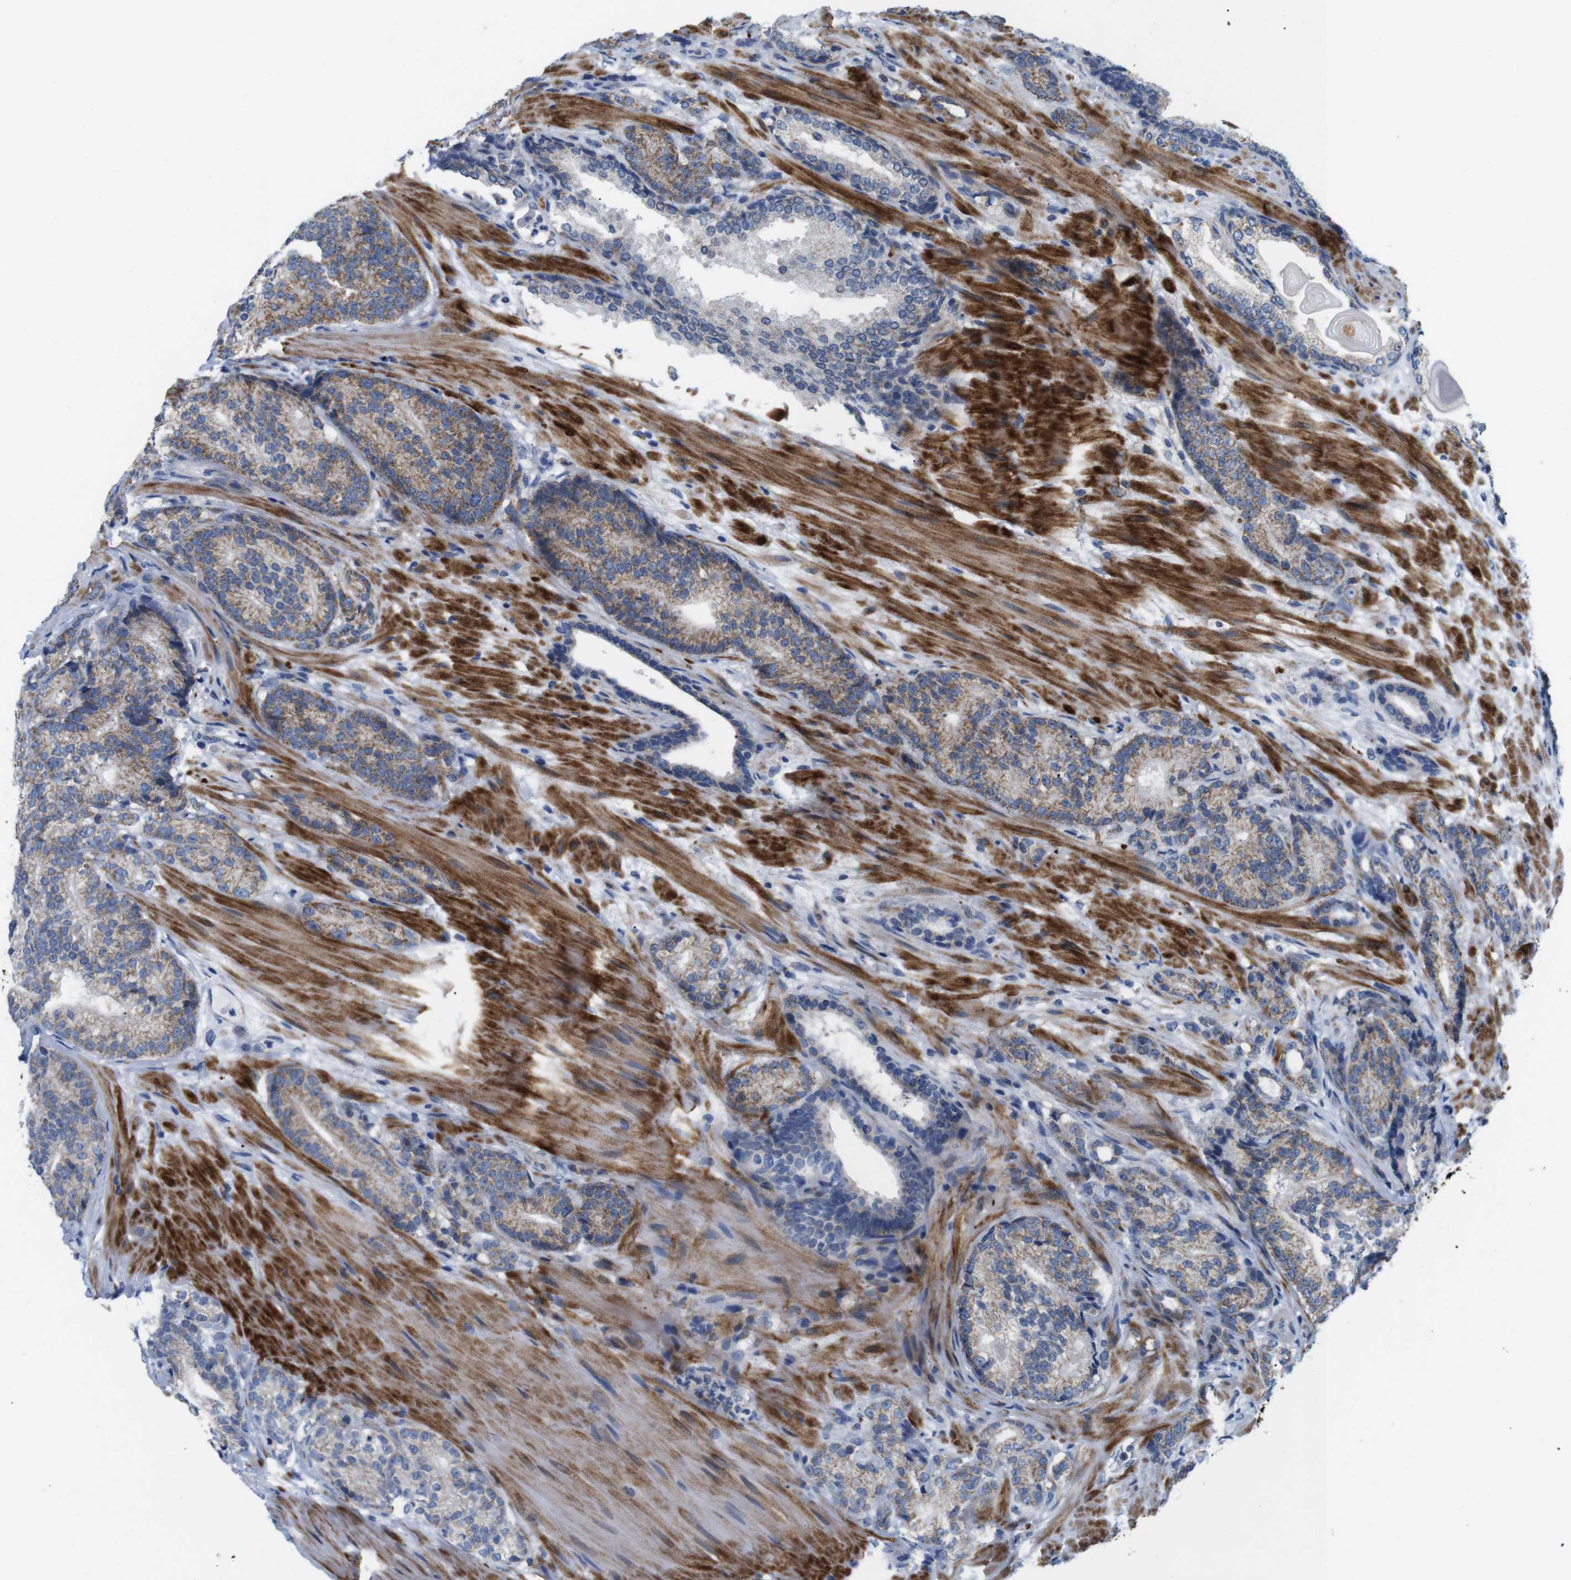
{"staining": {"intensity": "moderate", "quantity": ">75%", "location": "cytoplasmic/membranous"}, "tissue": "prostate cancer", "cell_type": "Tumor cells", "image_type": "cancer", "snomed": [{"axis": "morphology", "description": "Adenocarcinoma, High grade"}, {"axis": "topography", "description": "Prostate"}], "caption": "Protein analysis of prostate cancer tissue exhibits moderate cytoplasmic/membranous positivity in approximately >75% of tumor cells.", "gene": "F2RL1", "patient": {"sex": "male", "age": 61}}